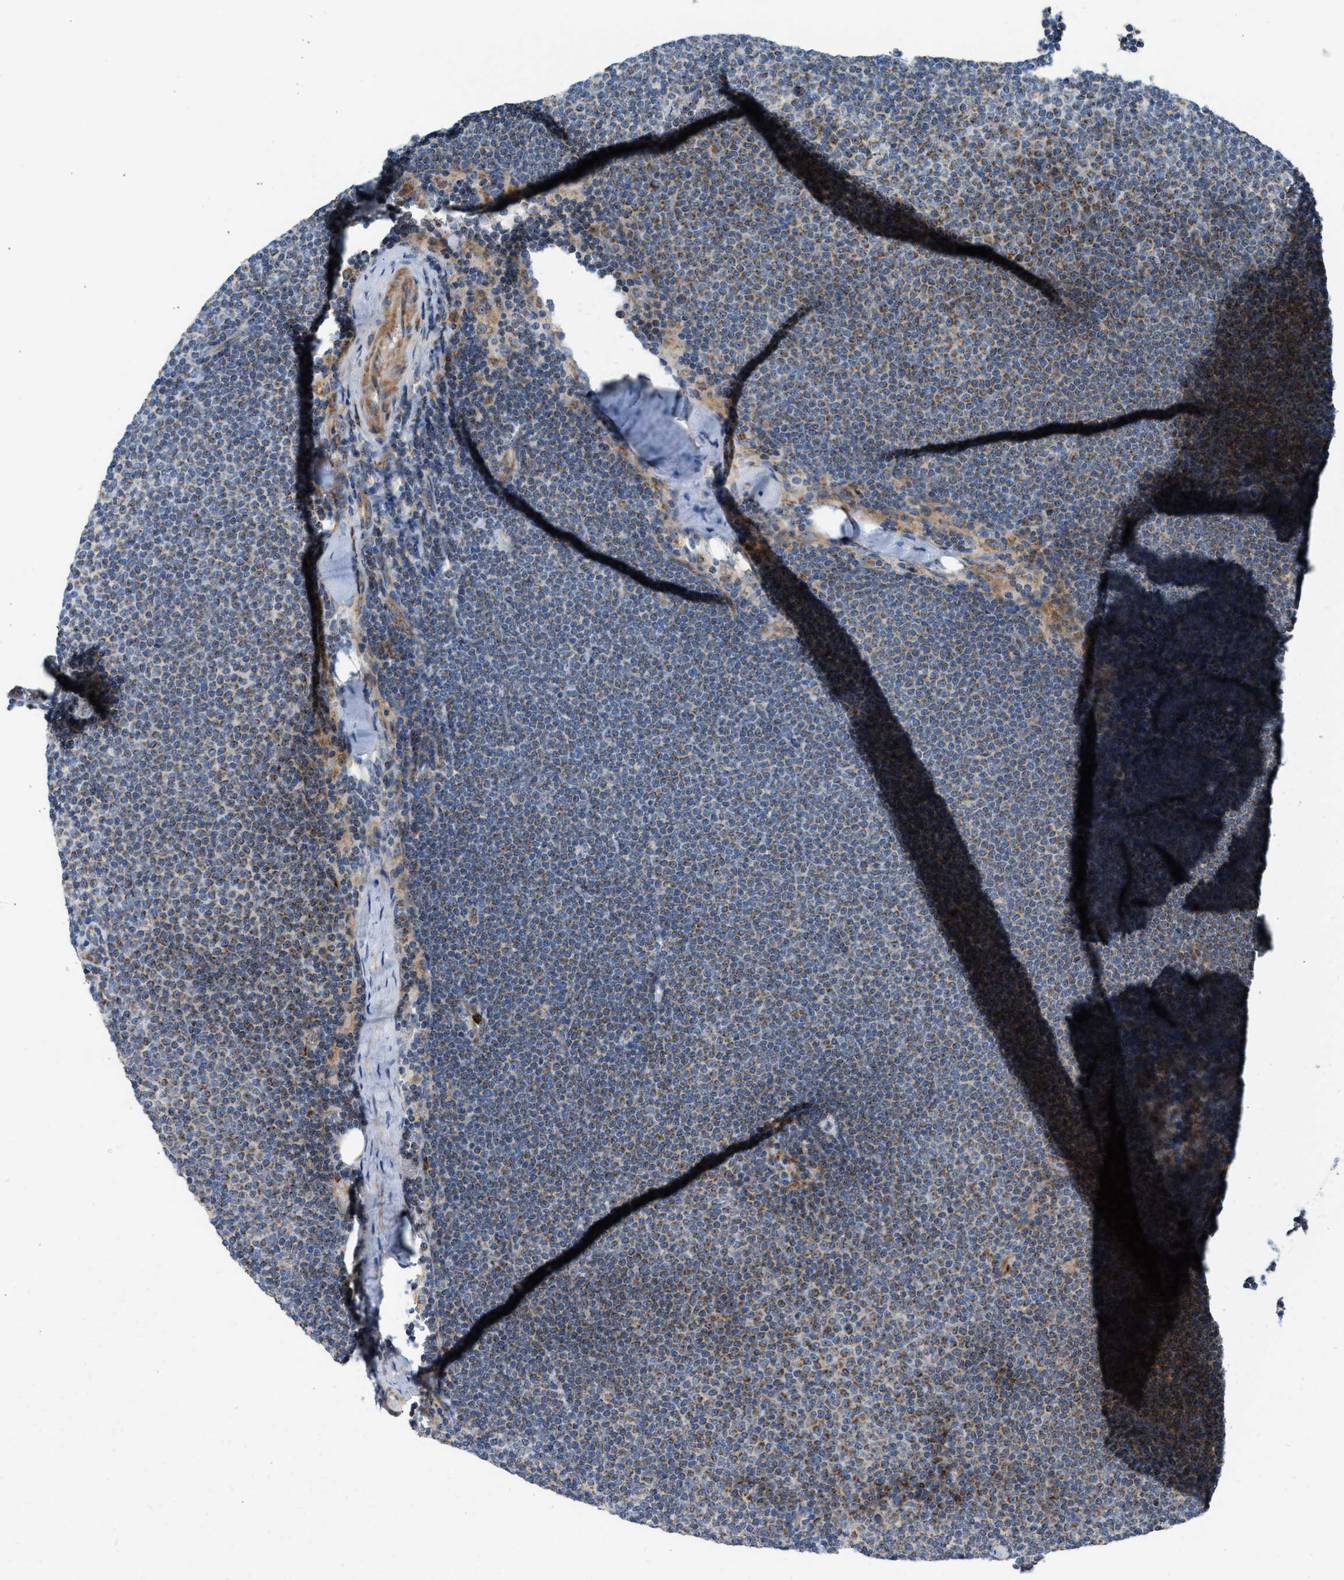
{"staining": {"intensity": "weak", "quantity": ">75%", "location": "cytoplasmic/membranous"}, "tissue": "lymphoma", "cell_type": "Tumor cells", "image_type": "cancer", "snomed": [{"axis": "morphology", "description": "Malignant lymphoma, non-Hodgkin's type, Low grade"}, {"axis": "topography", "description": "Lymph node"}], "caption": "This is an image of IHC staining of malignant lymphoma, non-Hodgkin's type (low-grade), which shows weak staining in the cytoplasmic/membranous of tumor cells.", "gene": "TPH1", "patient": {"sex": "female", "age": 53}}